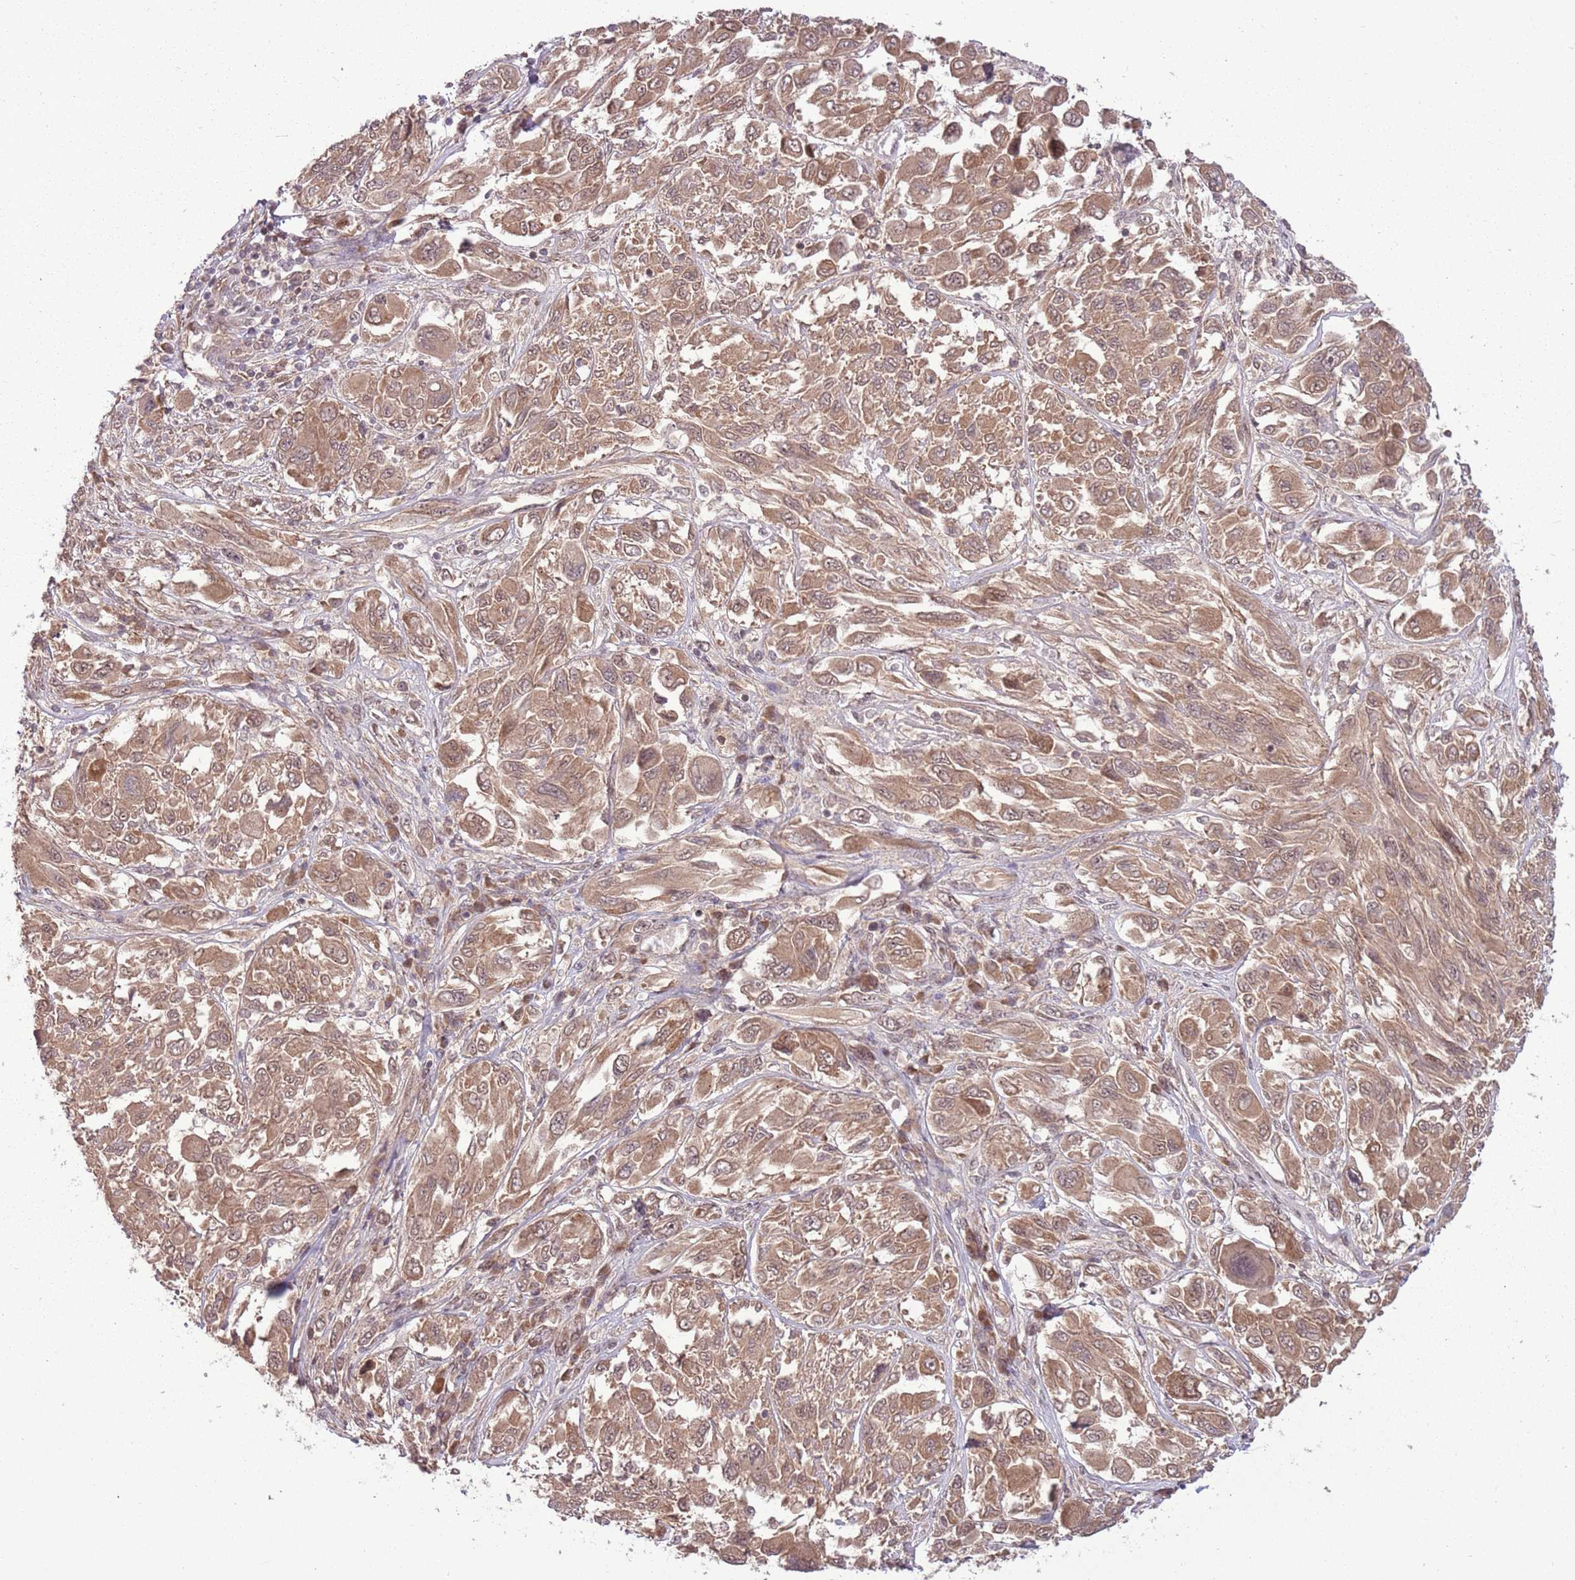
{"staining": {"intensity": "moderate", "quantity": ">75%", "location": "cytoplasmic/membranous"}, "tissue": "melanoma", "cell_type": "Tumor cells", "image_type": "cancer", "snomed": [{"axis": "morphology", "description": "Malignant melanoma, NOS"}, {"axis": "topography", "description": "Skin"}], "caption": "Protein analysis of melanoma tissue exhibits moderate cytoplasmic/membranous expression in approximately >75% of tumor cells.", "gene": "ADAMTS3", "patient": {"sex": "female", "age": 91}}